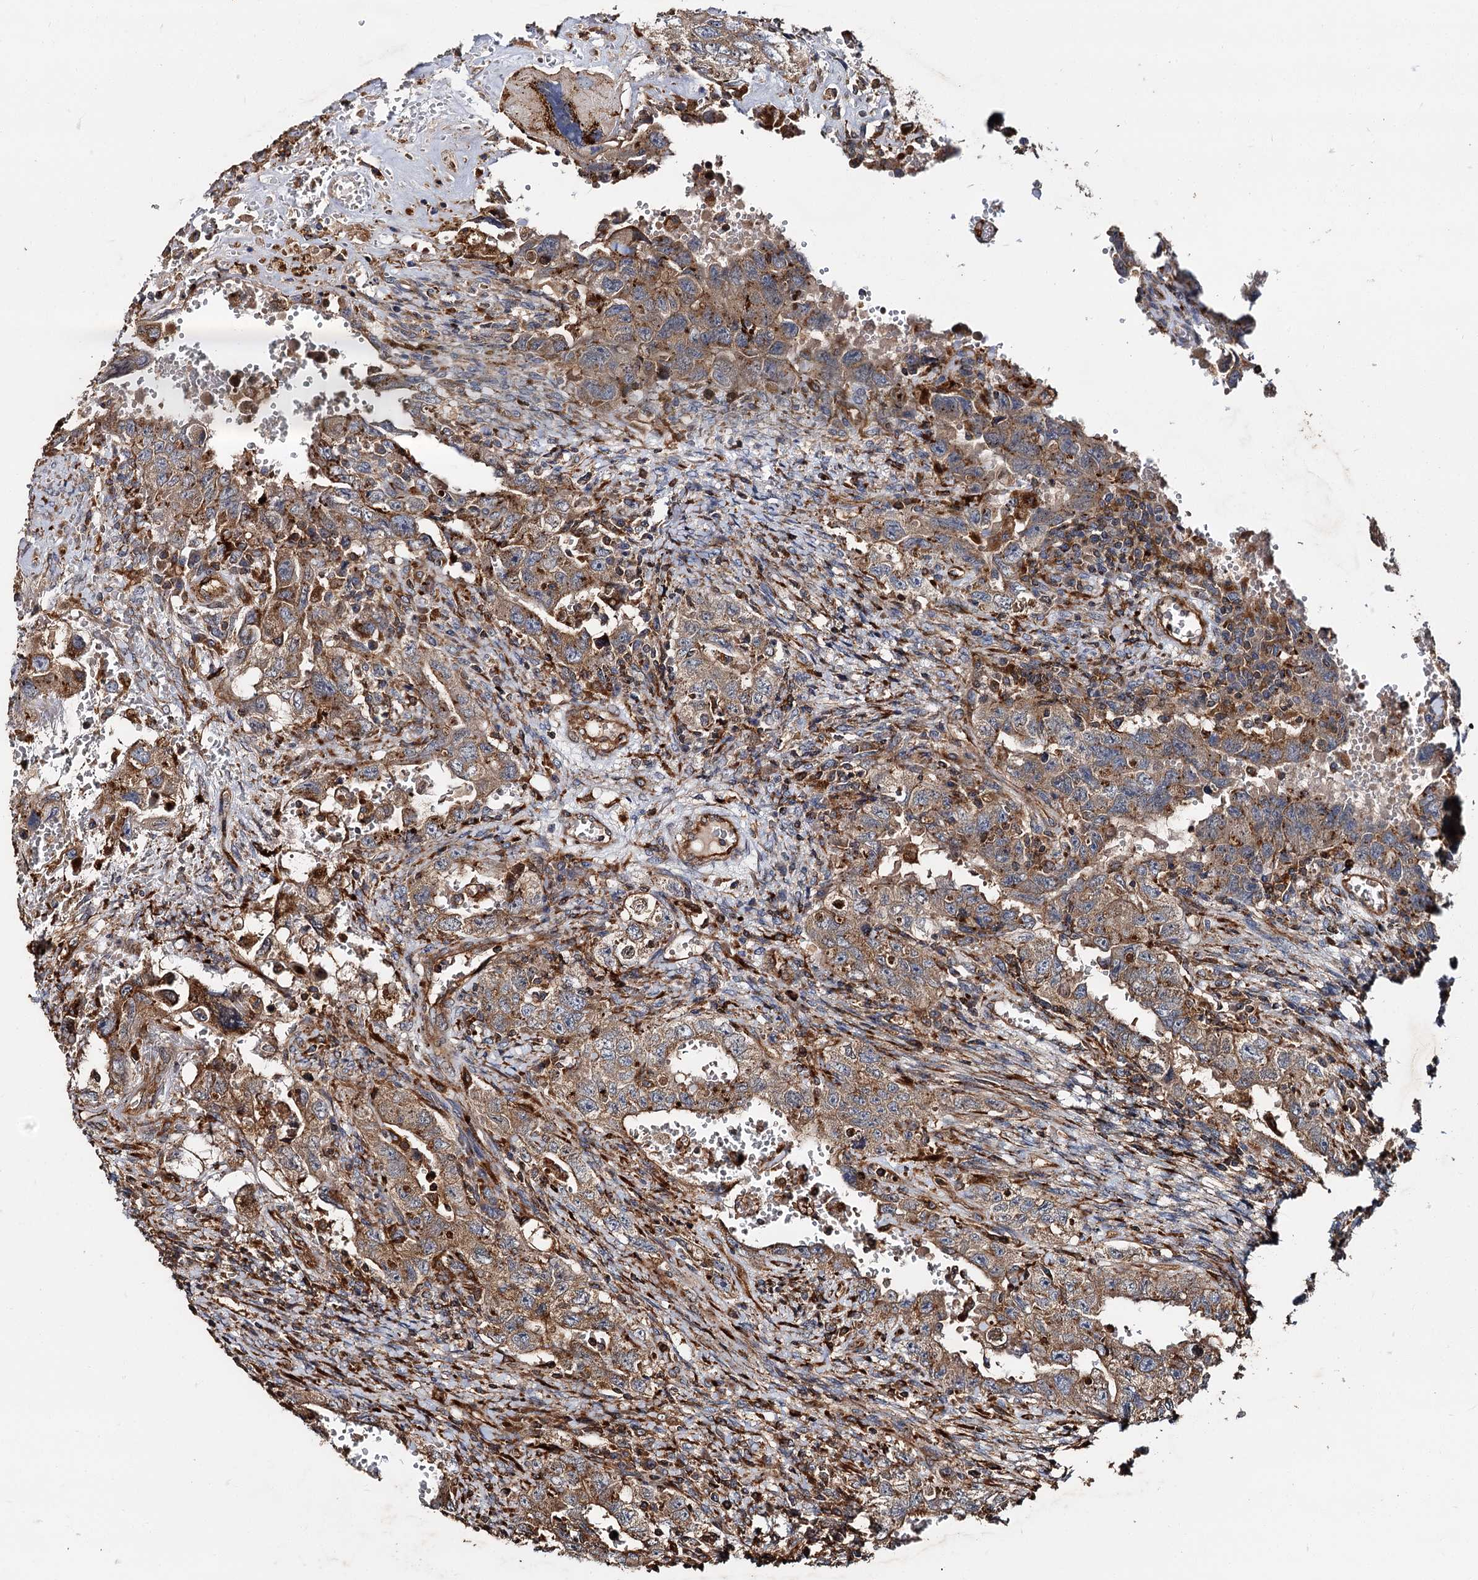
{"staining": {"intensity": "moderate", "quantity": ">75%", "location": "cytoplasmic/membranous"}, "tissue": "testis cancer", "cell_type": "Tumor cells", "image_type": "cancer", "snomed": [{"axis": "morphology", "description": "Carcinoma, Embryonal, NOS"}, {"axis": "topography", "description": "Testis"}], "caption": "Human testis cancer (embryonal carcinoma) stained for a protein (brown) displays moderate cytoplasmic/membranous positive staining in about >75% of tumor cells.", "gene": "WDR73", "patient": {"sex": "male", "age": 26}}